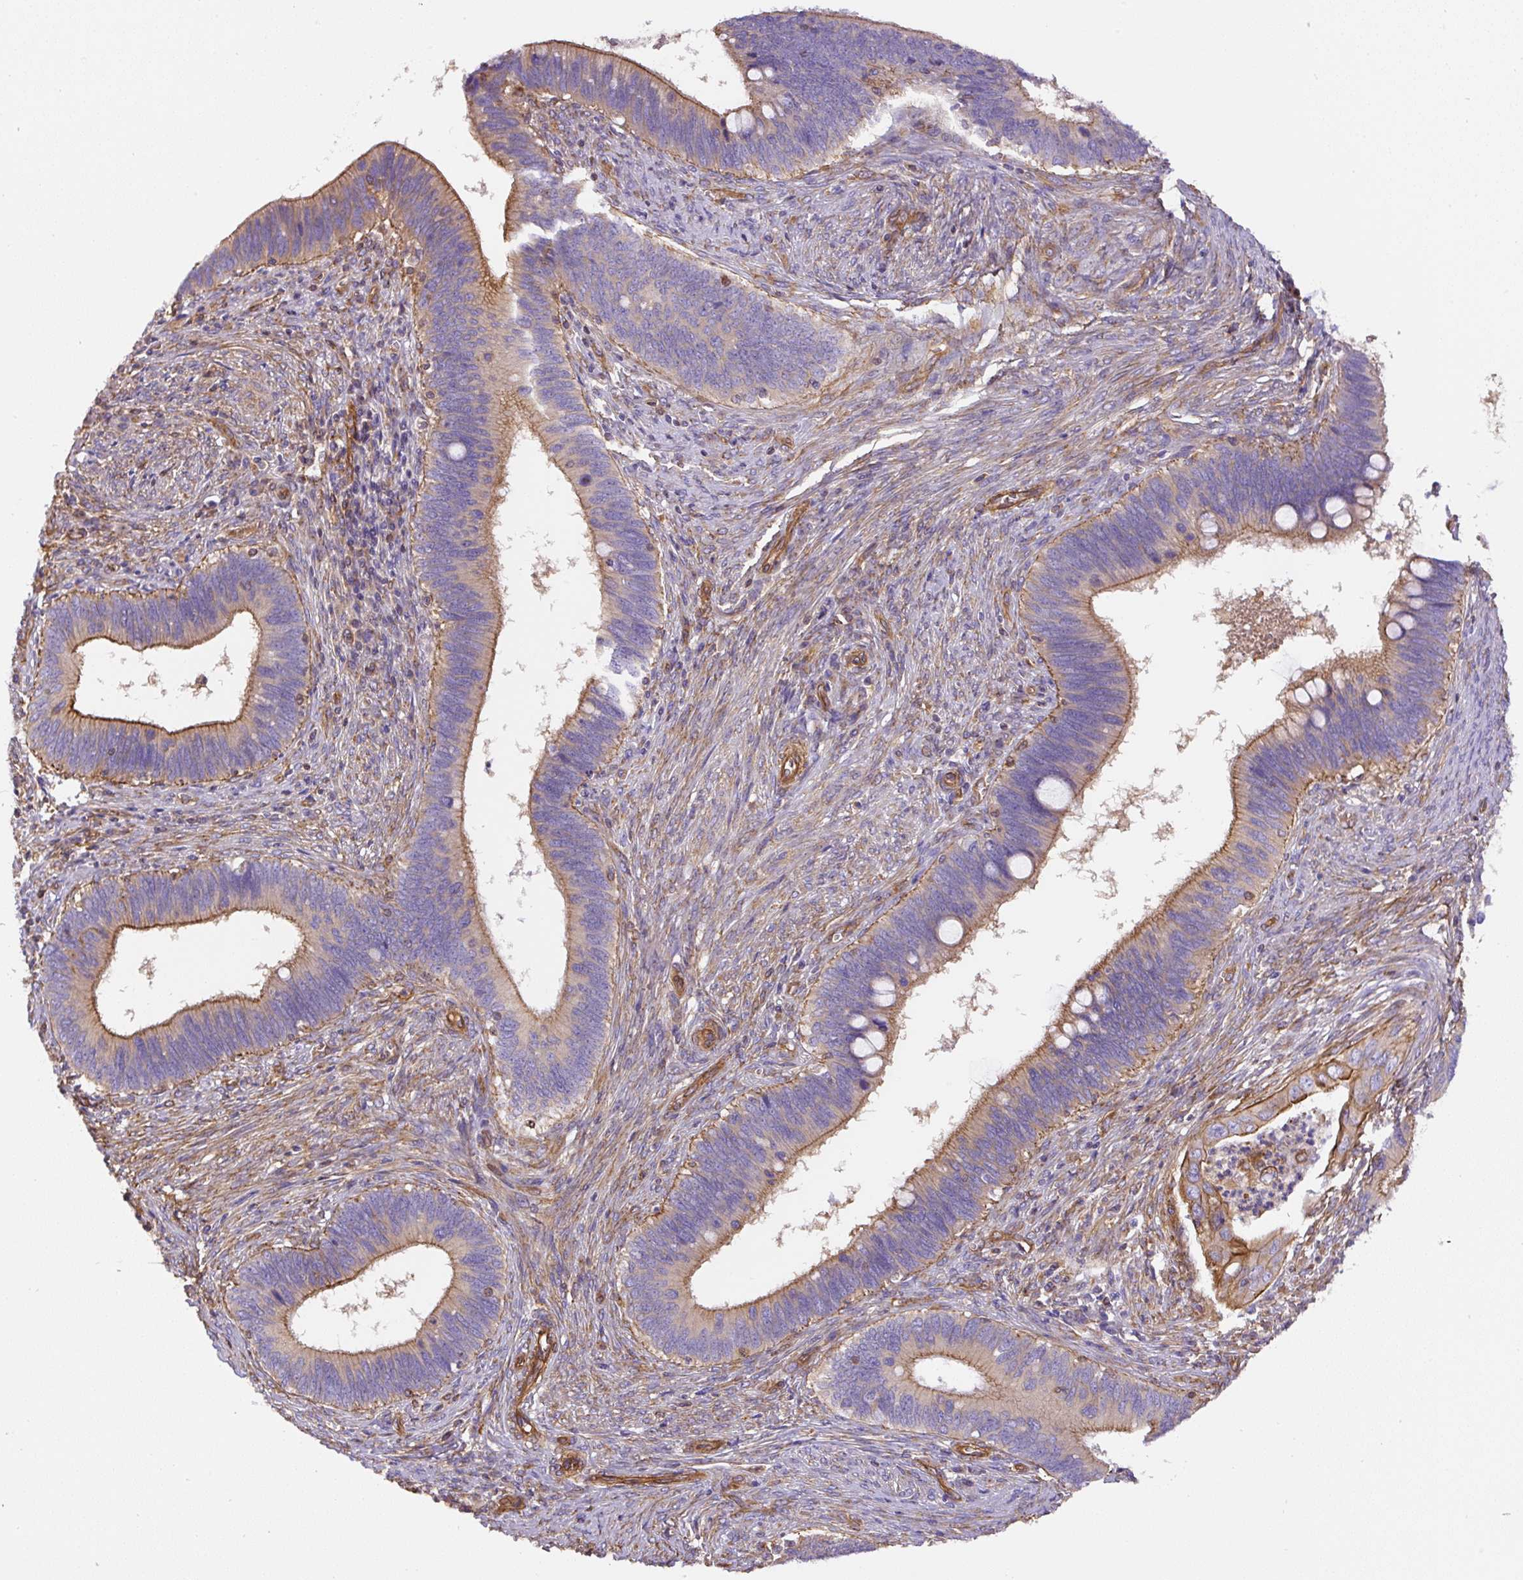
{"staining": {"intensity": "moderate", "quantity": "25%-75%", "location": "cytoplasmic/membranous"}, "tissue": "cervical cancer", "cell_type": "Tumor cells", "image_type": "cancer", "snomed": [{"axis": "morphology", "description": "Adenocarcinoma, NOS"}, {"axis": "topography", "description": "Cervix"}], "caption": "A high-resolution image shows immunohistochemistry (IHC) staining of cervical cancer, which exhibits moderate cytoplasmic/membranous positivity in approximately 25%-75% of tumor cells. (DAB = brown stain, brightfield microscopy at high magnification).", "gene": "DCTN1", "patient": {"sex": "female", "age": 42}}